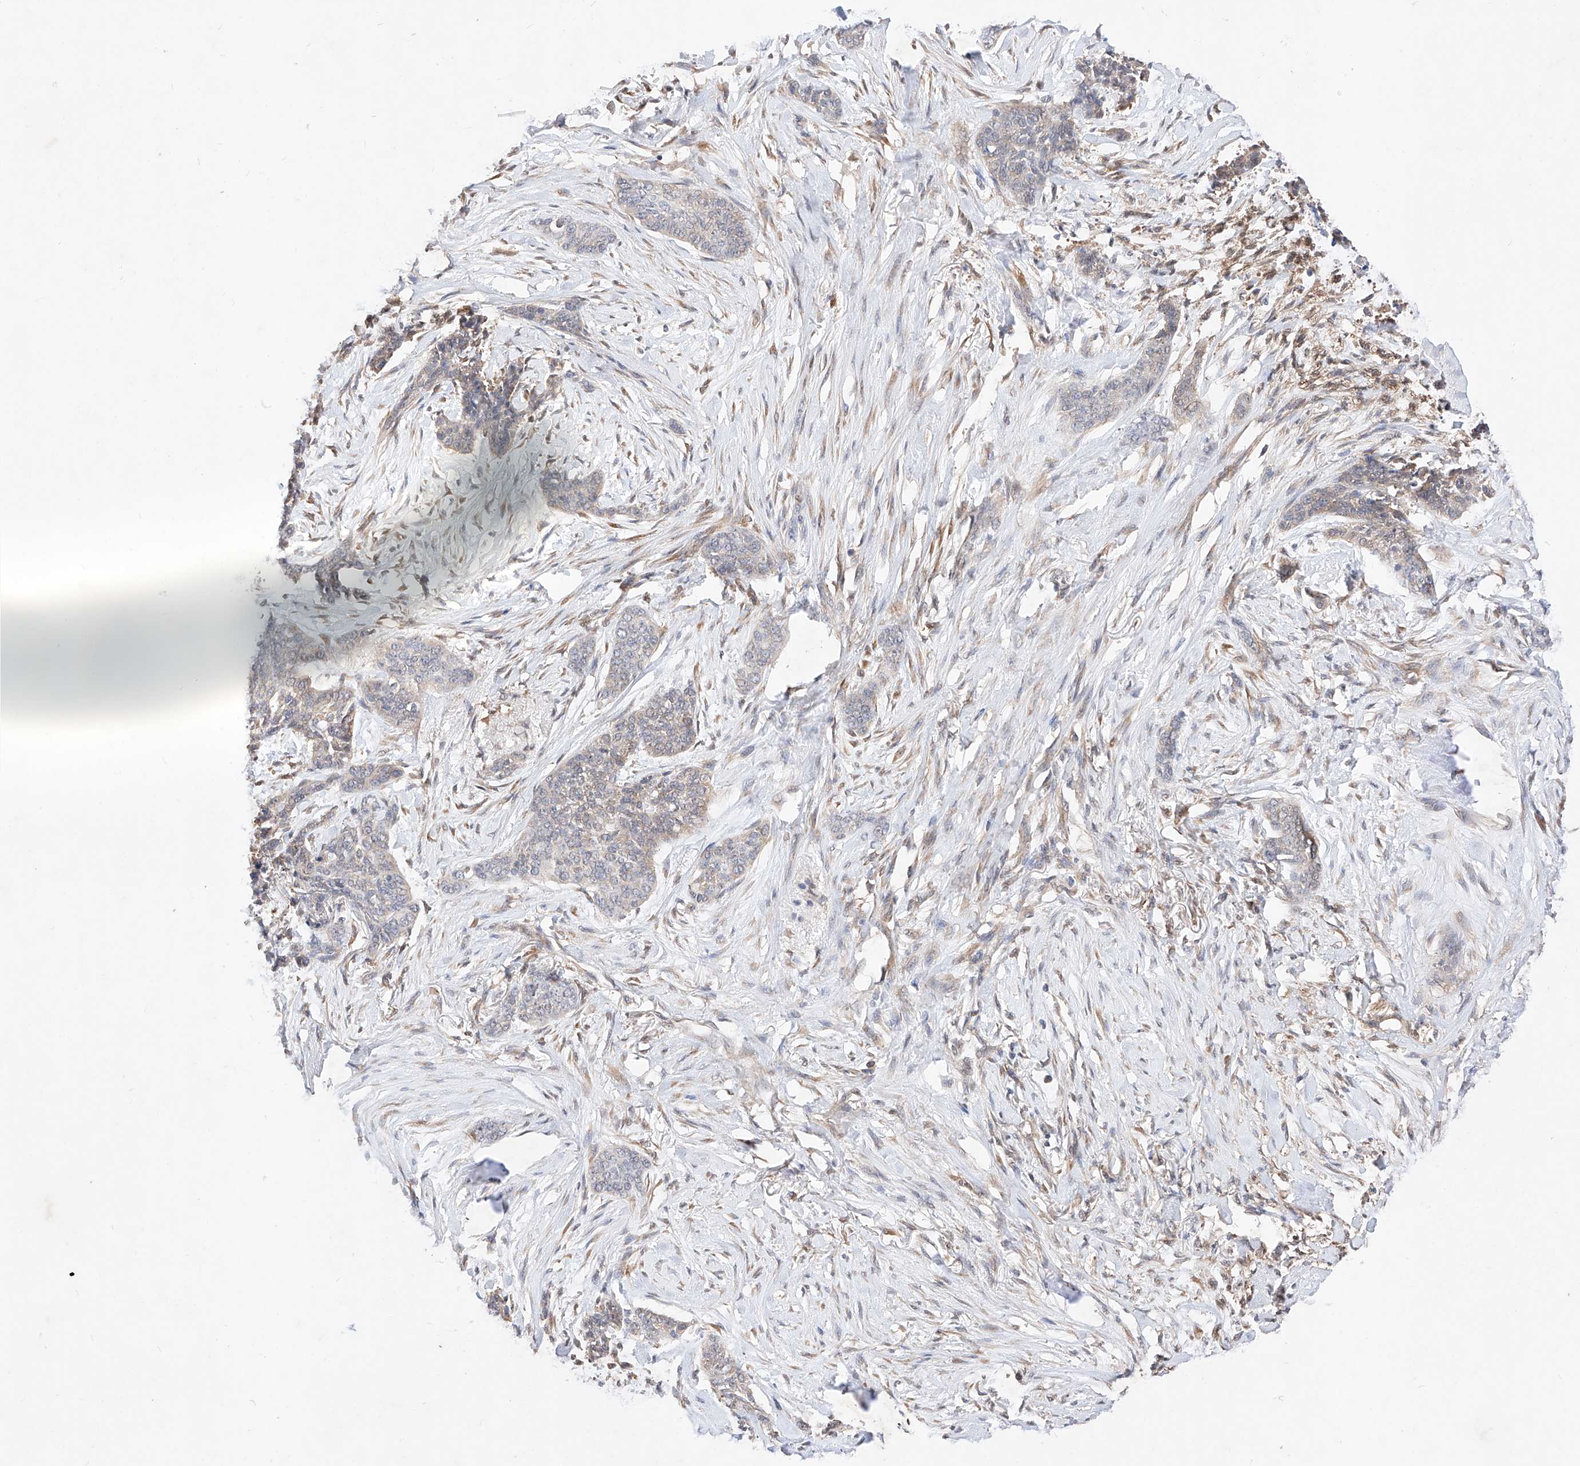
{"staining": {"intensity": "negative", "quantity": "none", "location": "none"}, "tissue": "skin cancer", "cell_type": "Tumor cells", "image_type": "cancer", "snomed": [{"axis": "morphology", "description": "Basal cell carcinoma"}, {"axis": "topography", "description": "Skin"}], "caption": "This micrograph is of skin cancer stained with immunohistochemistry to label a protein in brown with the nuclei are counter-stained blue. There is no staining in tumor cells.", "gene": "ZSCAN4", "patient": {"sex": "female", "age": 64}}